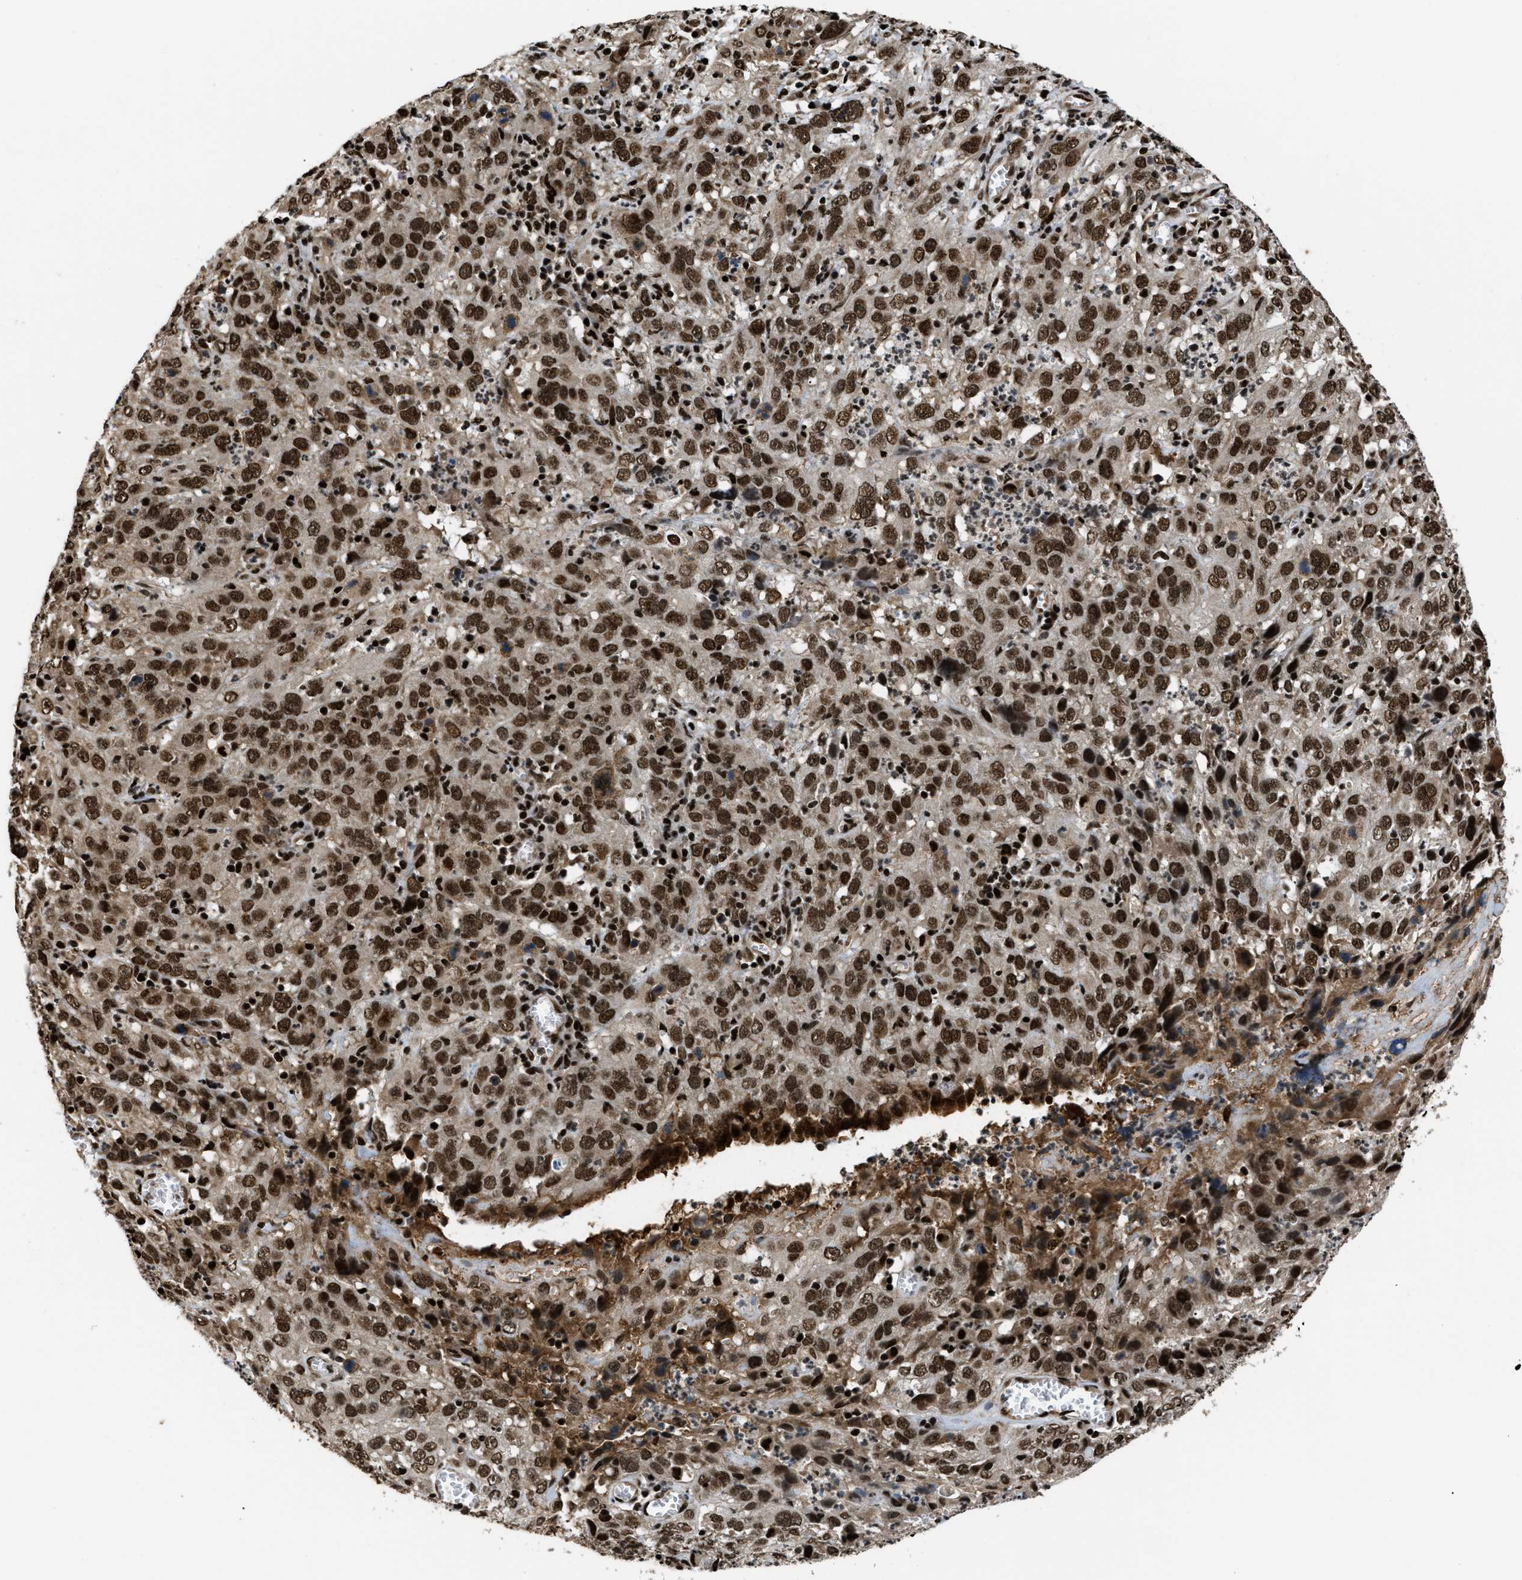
{"staining": {"intensity": "strong", "quantity": ">75%", "location": "nuclear"}, "tissue": "cervical cancer", "cell_type": "Tumor cells", "image_type": "cancer", "snomed": [{"axis": "morphology", "description": "Squamous cell carcinoma, NOS"}, {"axis": "topography", "description": "Cervix"}], "caption": "This is an image of immunohistochemistry (IHC) staining of cervical cancer, which shows strong positivity in the nuclear of tumor cells.", "gene": "RBM5", "patient": {"sex": "female", "age": 32}}